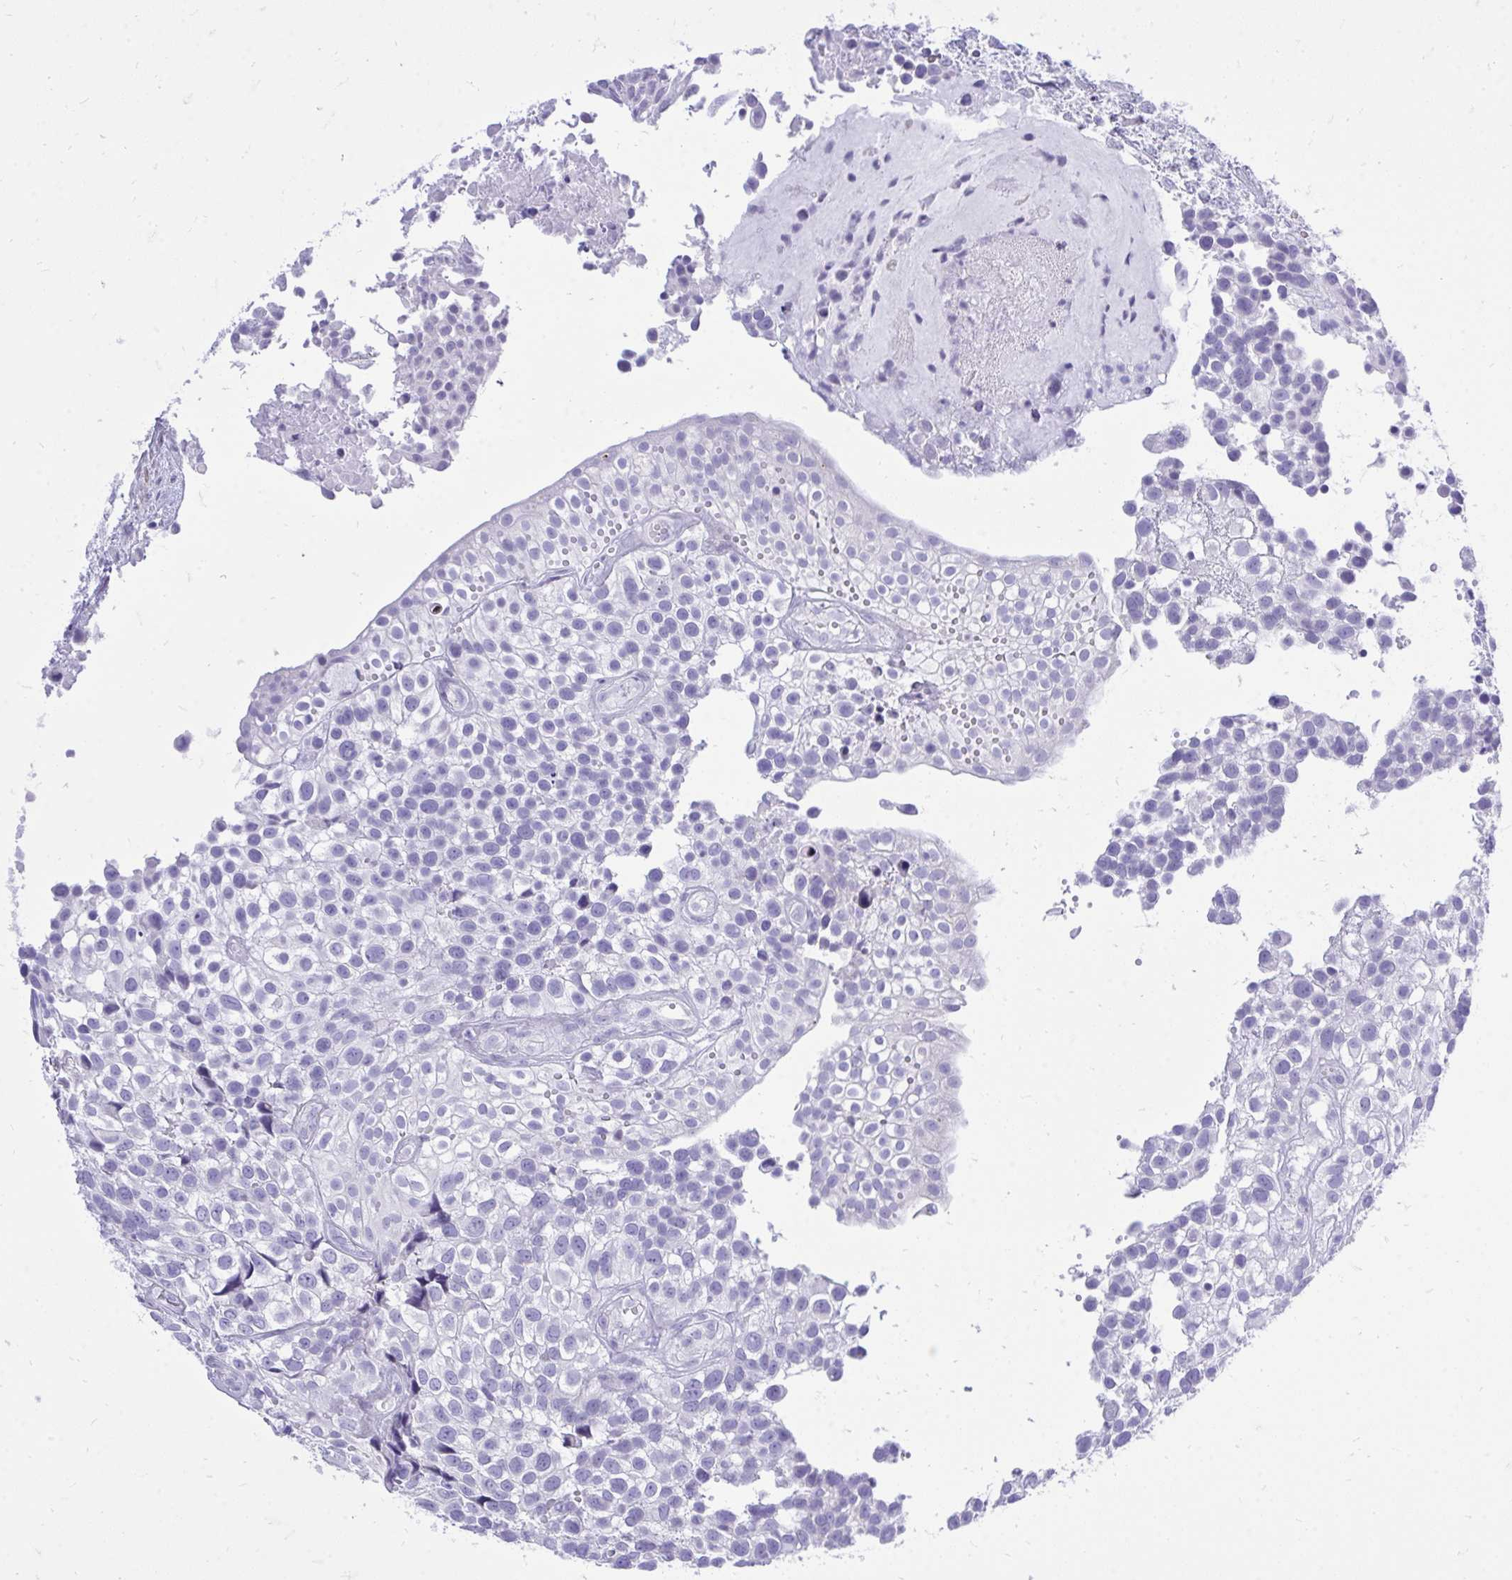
{"staining": {"intensity": "negative", "quantity": "none", "location": "none"}, "tissue": "urothelial cancer", "cell_type": "Tumor cells", "image_type": "cancer", "snomed": [{"axis": "morphology", "description": "Urothelial carcinoma, High grade"}, {"axis": "topography", "description": "Urinary bladder"}], "caption": "This is a histopathology image of immunohistochemistry staining of urothelial carcinoma (high-grade), which shows no staining in tumor cells.", "gene": "GABRA1", "patient": {"sex": "male", "age": 56}}